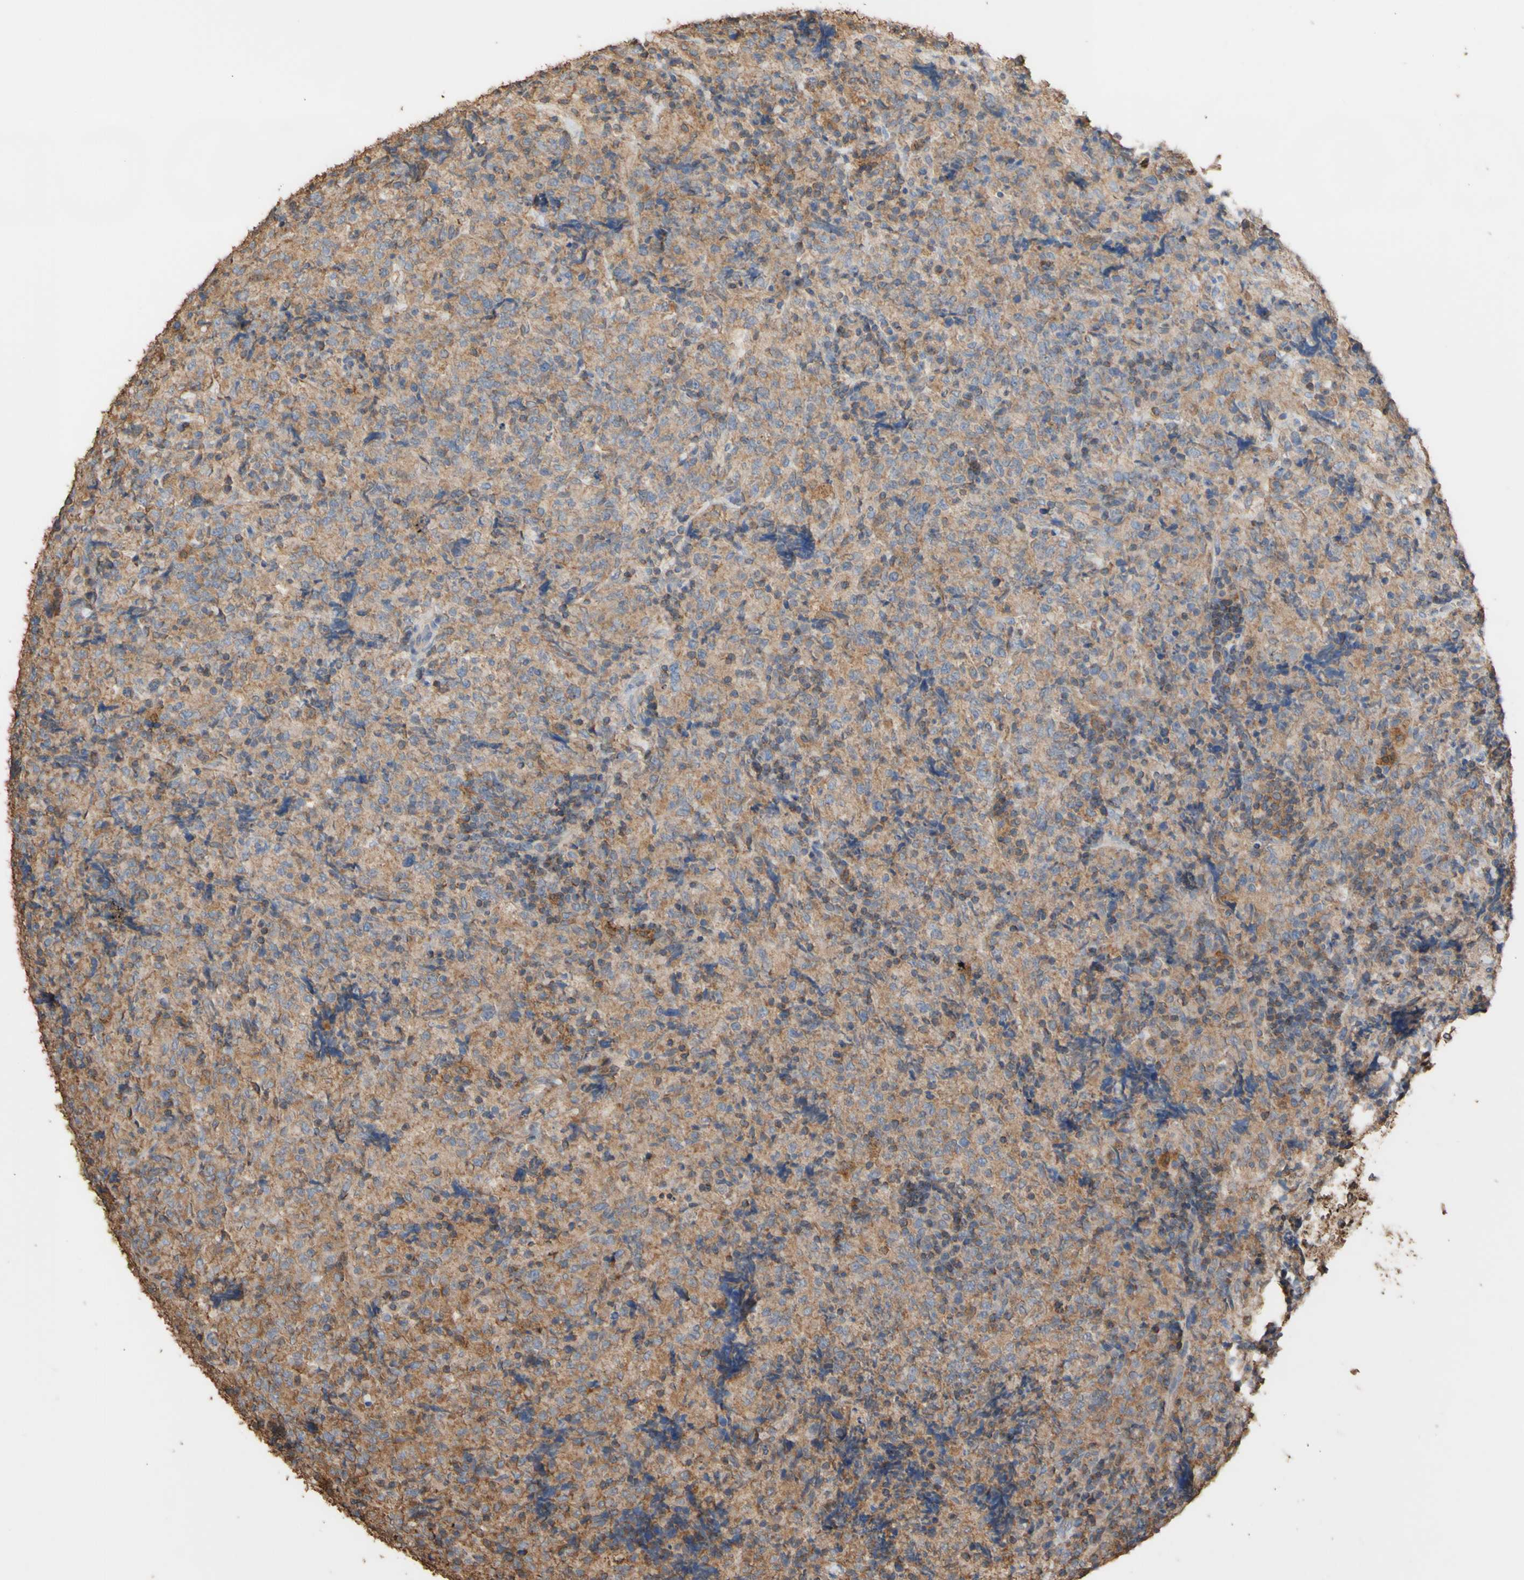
{"staining": {"intensity": "moderate", "quantity": ">75%", "location": "cytoplasmic/membranous"}, "tissue": "lymphoma", "cell_type": "Tumor cells", "image_type": "cancer", "snomed": [{"axis": "morphology", "description": "Malignant lymphoma, non-Hodgkin's type, High grade"}, {"axis": "topography", "description": "Tonsil"}], "caption": "A photomicrograph of human lymphoma stained for a protein shows moderate cytoplasmic/membranous brown staining in tumor cells.", "gene": "ALDH9A1", "patient": {"sex": "female", "age": 36}}